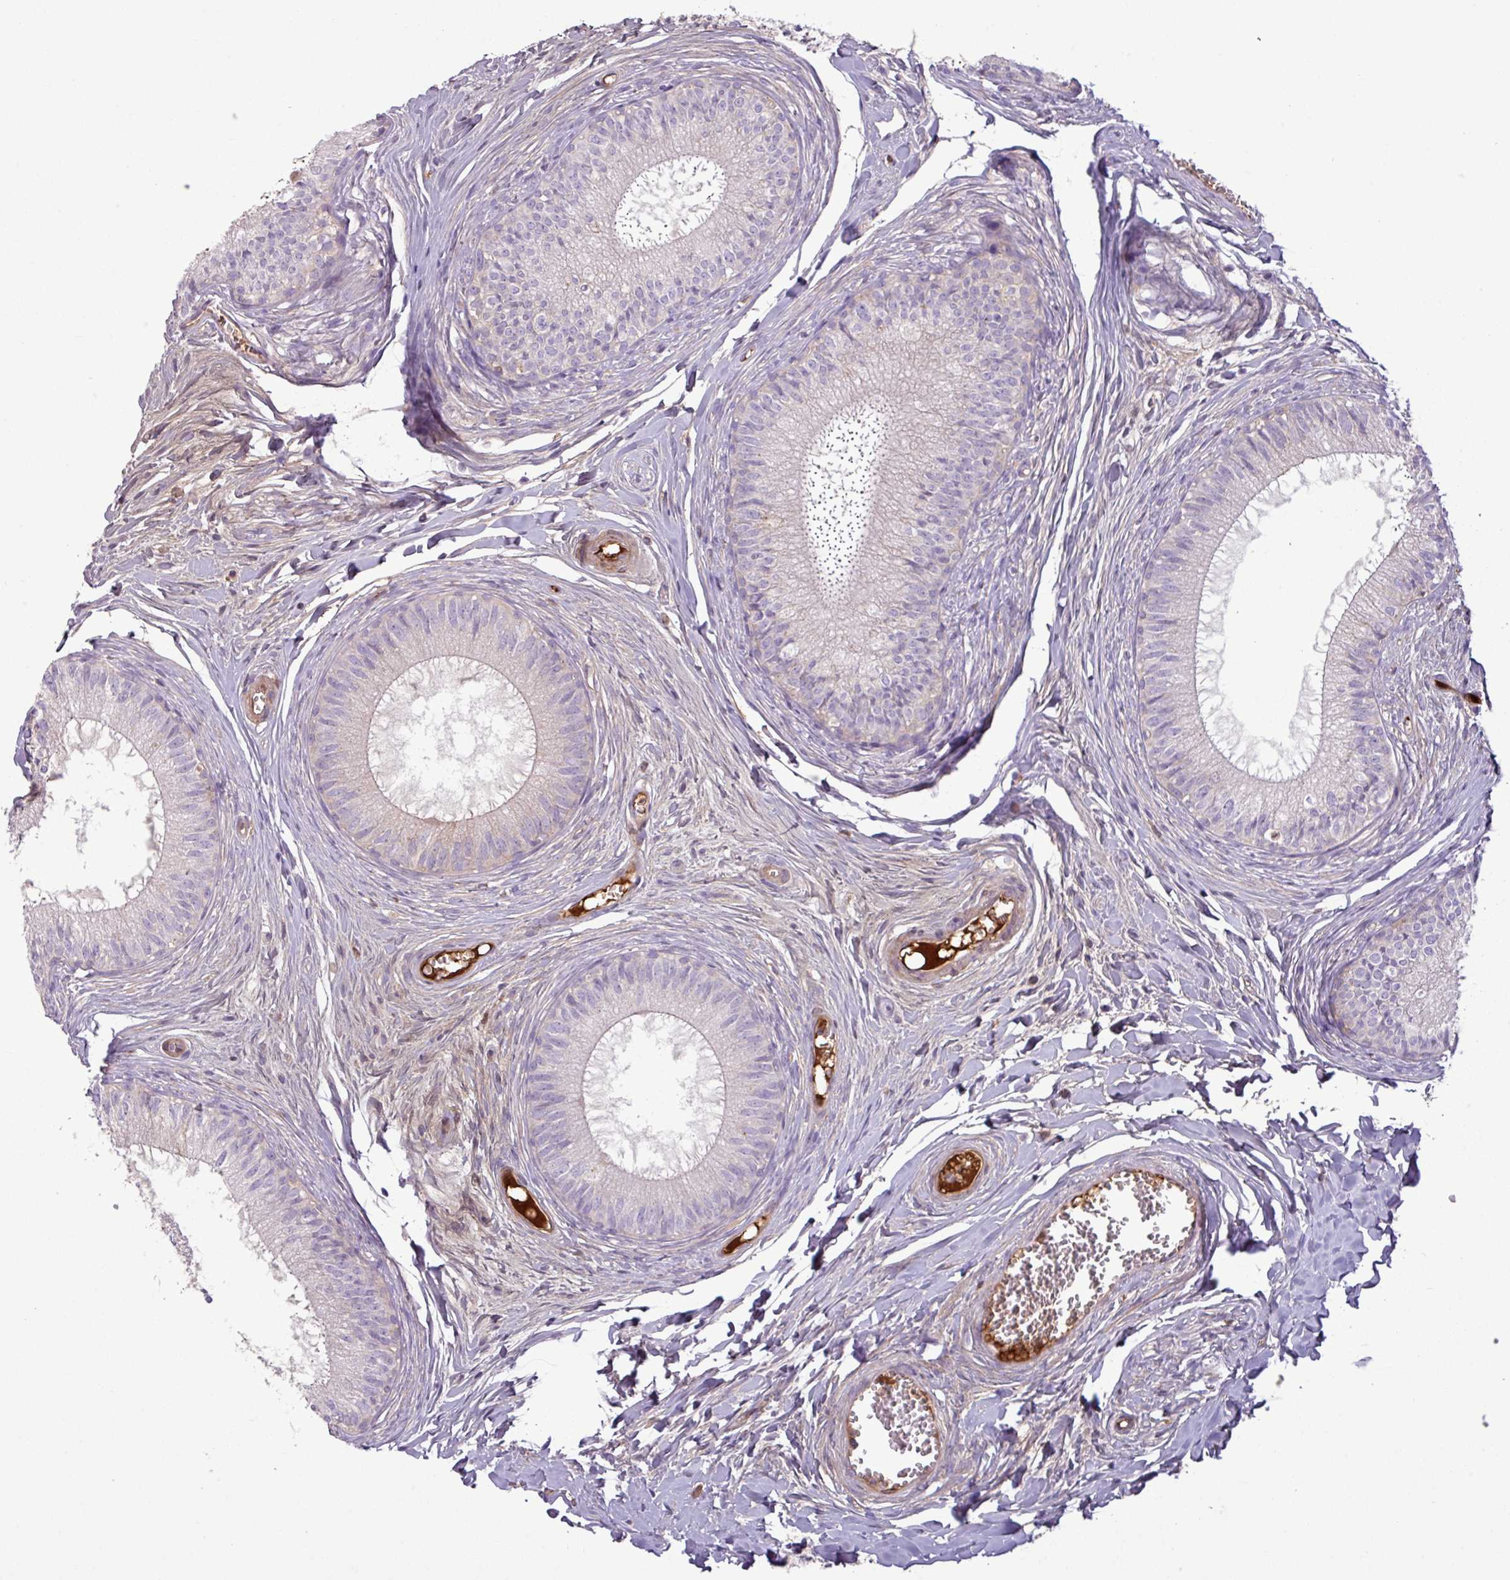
{"staining": {"intensity": "moderate", "quantity": "<25%", "location": "cytoplasmic/membranous"}, "tissue": "epididymis", "cell_type": "Glandular cells", "image_type": "normal", "snomed": [{"axis": "morphology", "description": "Normal tissue, NOS"}, {"axis": "topography", "description": "Epididymis"}], "caption": "IHC of normal human epididymis reveals low levels of moderate cytoplasmic/membranous staining in about <25% of glandular cells. Using DAB (brown) and hematoxylin (blue) stains, captured at high magnification using brightfield microscopy.", "gene": "C4A", "patient": {"sex": "male", "age": 25}}